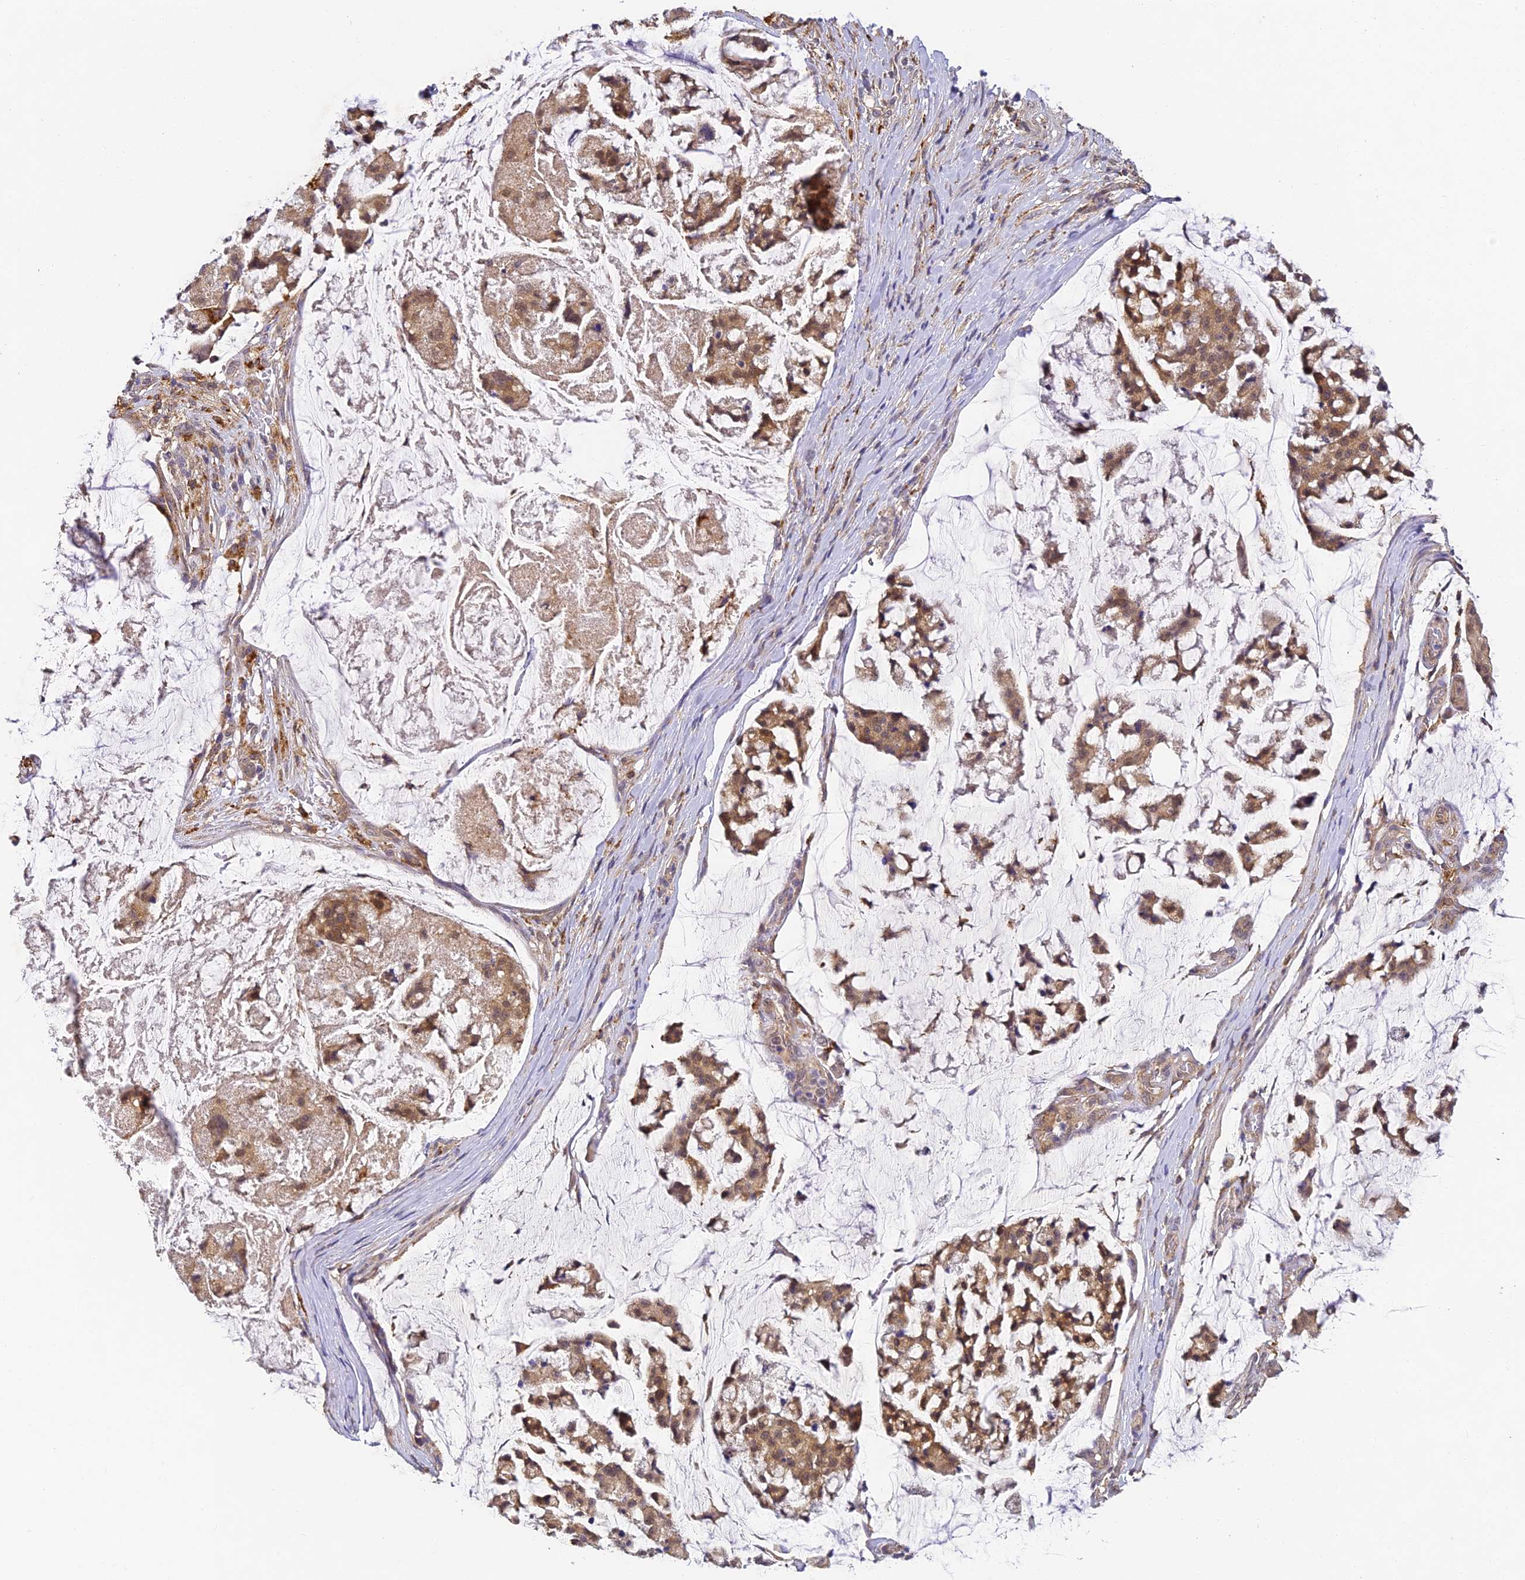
{"staining": {"intensity": "moderate", "quantity": ">75%", "location": "cytoplasmic/membranous"}, "tissue": "stomach cancer", "cell_type": "Tumor cells", "image_type": "cancer", "snomed": [{"axis": "morphology", "description": "Adenocarcinoma, NOS"}, {"axis": "topography", "description": "Stomach, lower"}], "caption": "Protein expression analysis of adenocarcinoma (stomach) reveals moderate cytoplasmic/membranous positivity in about >75% of tumor cells.", "gene": "YAE1", "patient": {"sex": "male", "age": 67}}